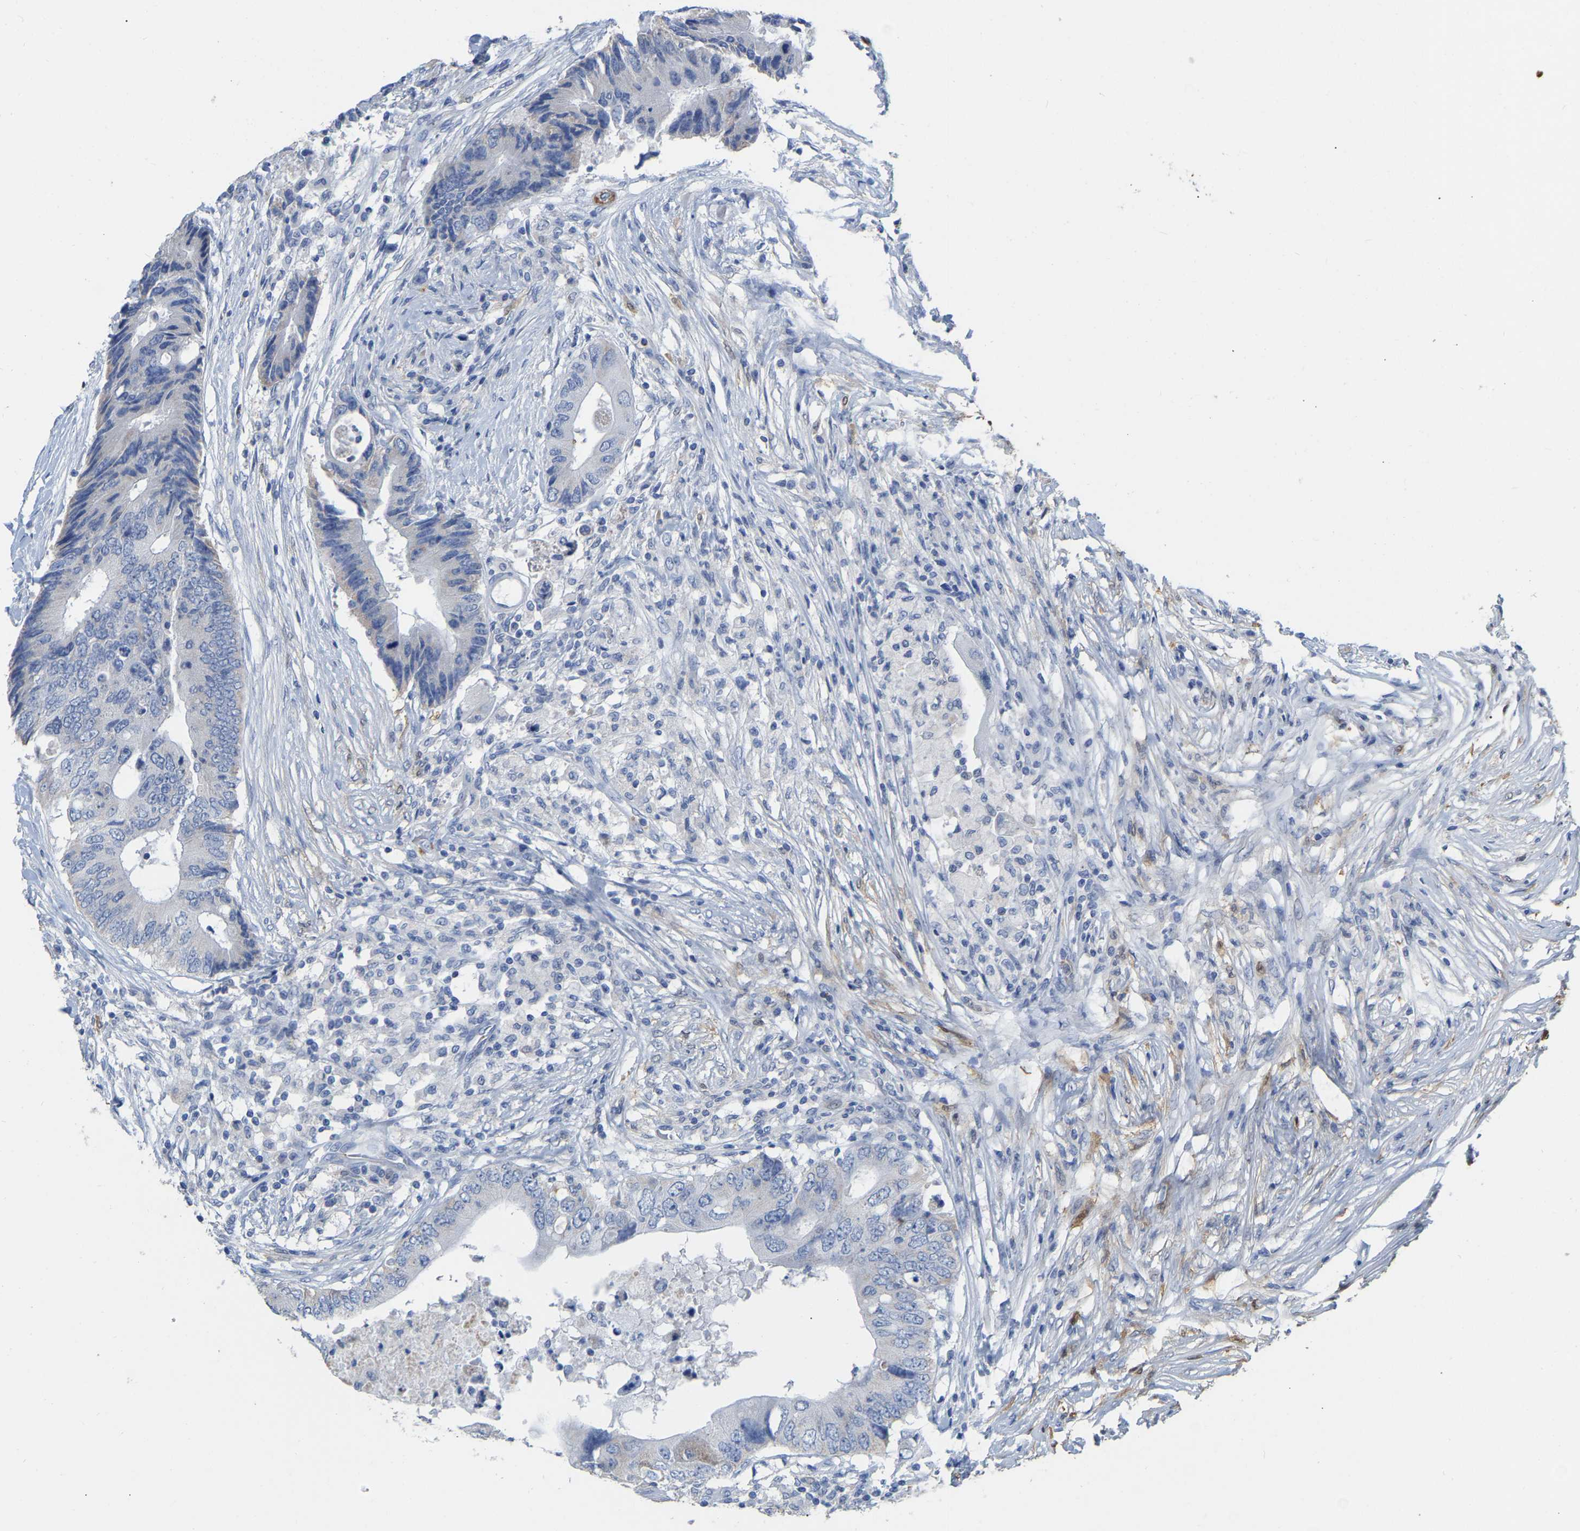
{"staining": {"intensity": "negative", "quantity": "none", "location": "none"}, "tissue": "colorectal cancer", "cell_type": "Tumor cells", "image_type": "cancer", "snomed": [{"axis": "morphology", "description": "Adenocarcinoma, NOS"}, {"axis": "topography", "description": "Colon"}], "caption": "Histopathology image shows no protein staining in tumor cells of adenocarcinoma (colorectal) tissue.", "gene": "ULBP2", "patient": {"sex": "male", "age": 71}}